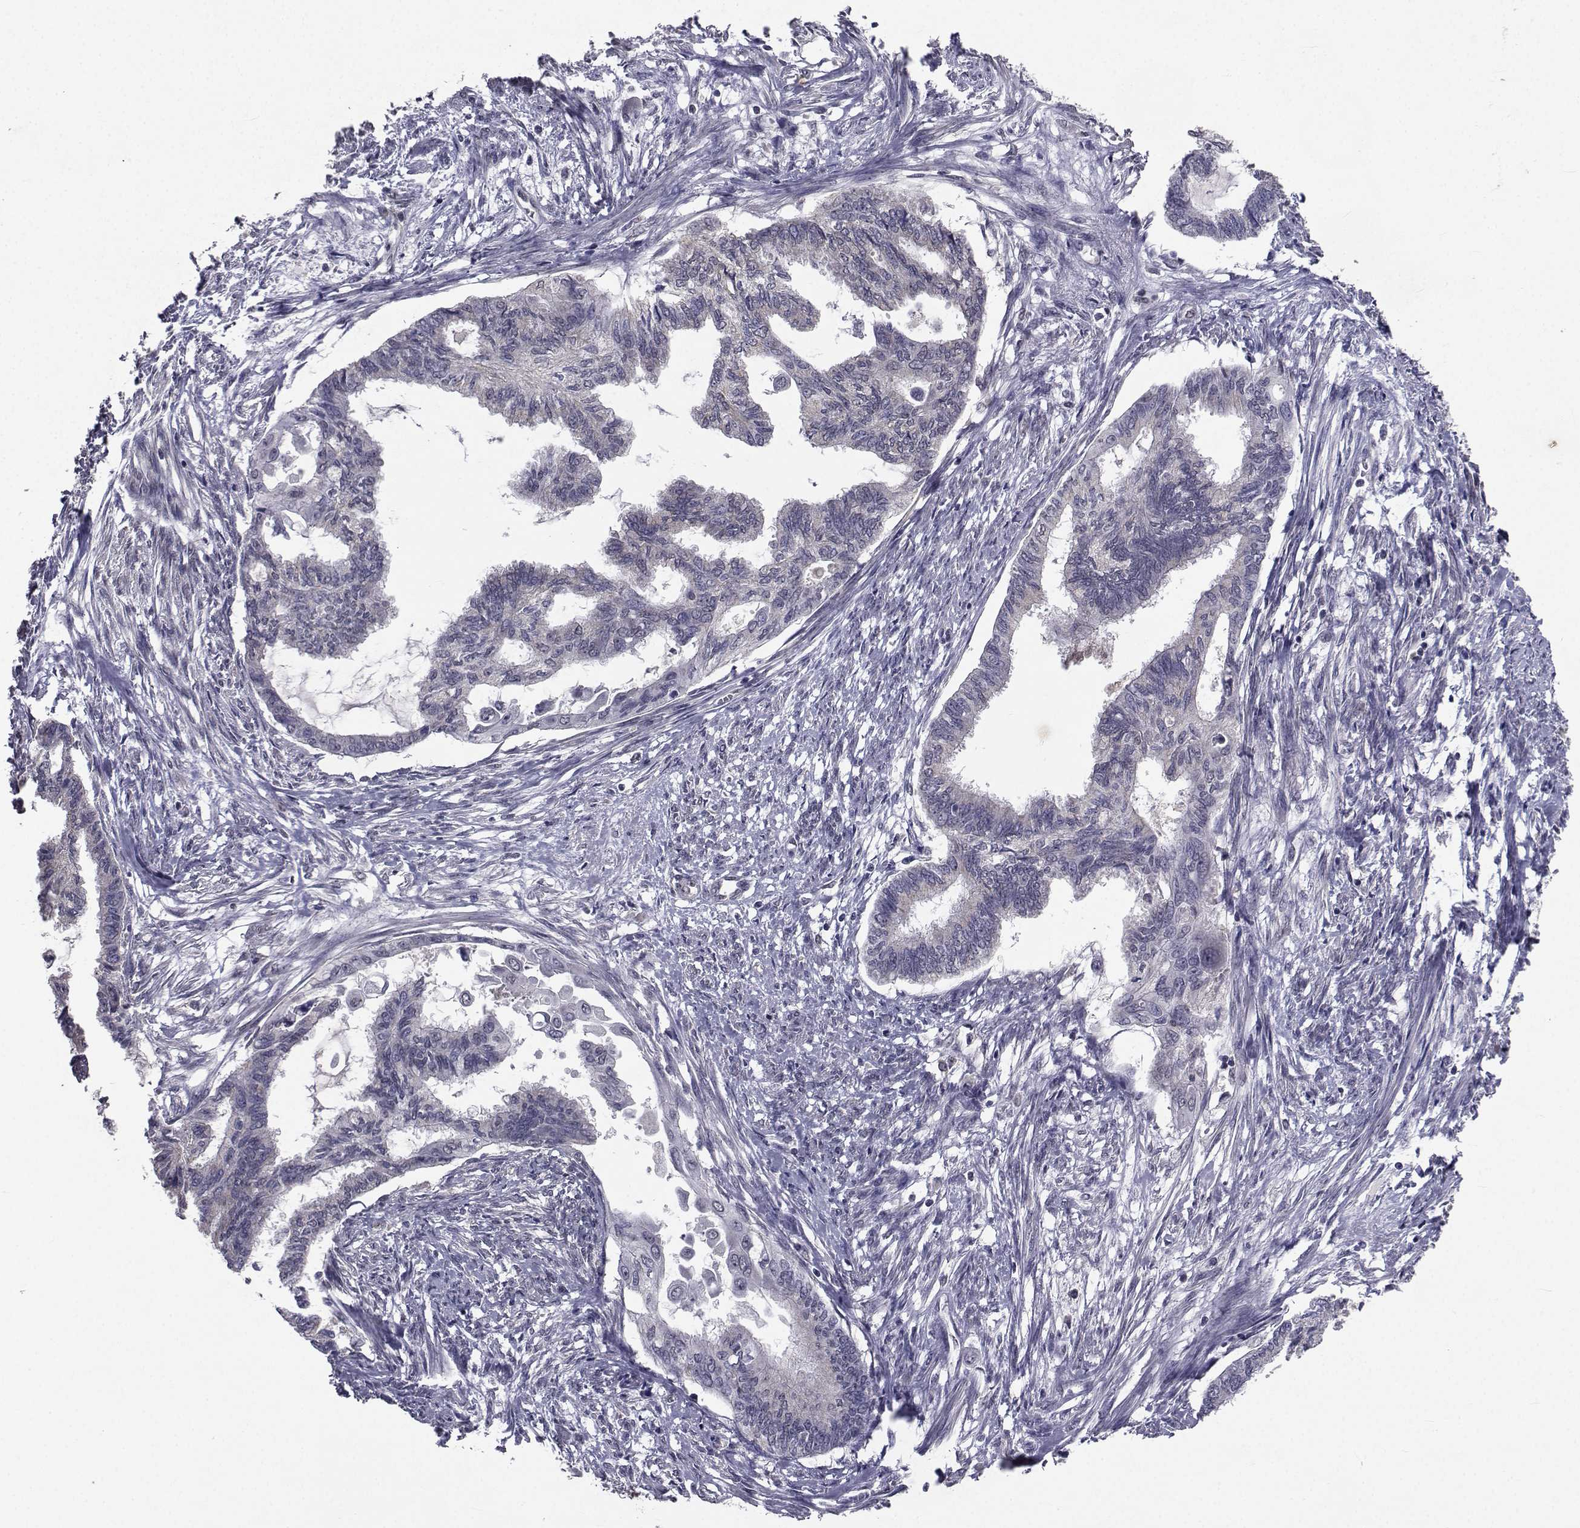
{"staining": {"intensity": "negative", "quantity": "none", "location": "none"}, "tissue": "endometrial cancer", "cell_type": "Tumor cells", "image_type": "cancer", "snomed": [{"axis": "morphology", "description": "Adenocarcinoma, NOS"}, {"axis": "topography", "description": "Endometrium"}], "caption": "Immunohistochemistry image of human endometrial adenocarcinoma stained for a protein (brown), which exhibits no expression in tumor cells.", "gene": "CYP2S1", "patient": {"sex": "female", "age": 86}}